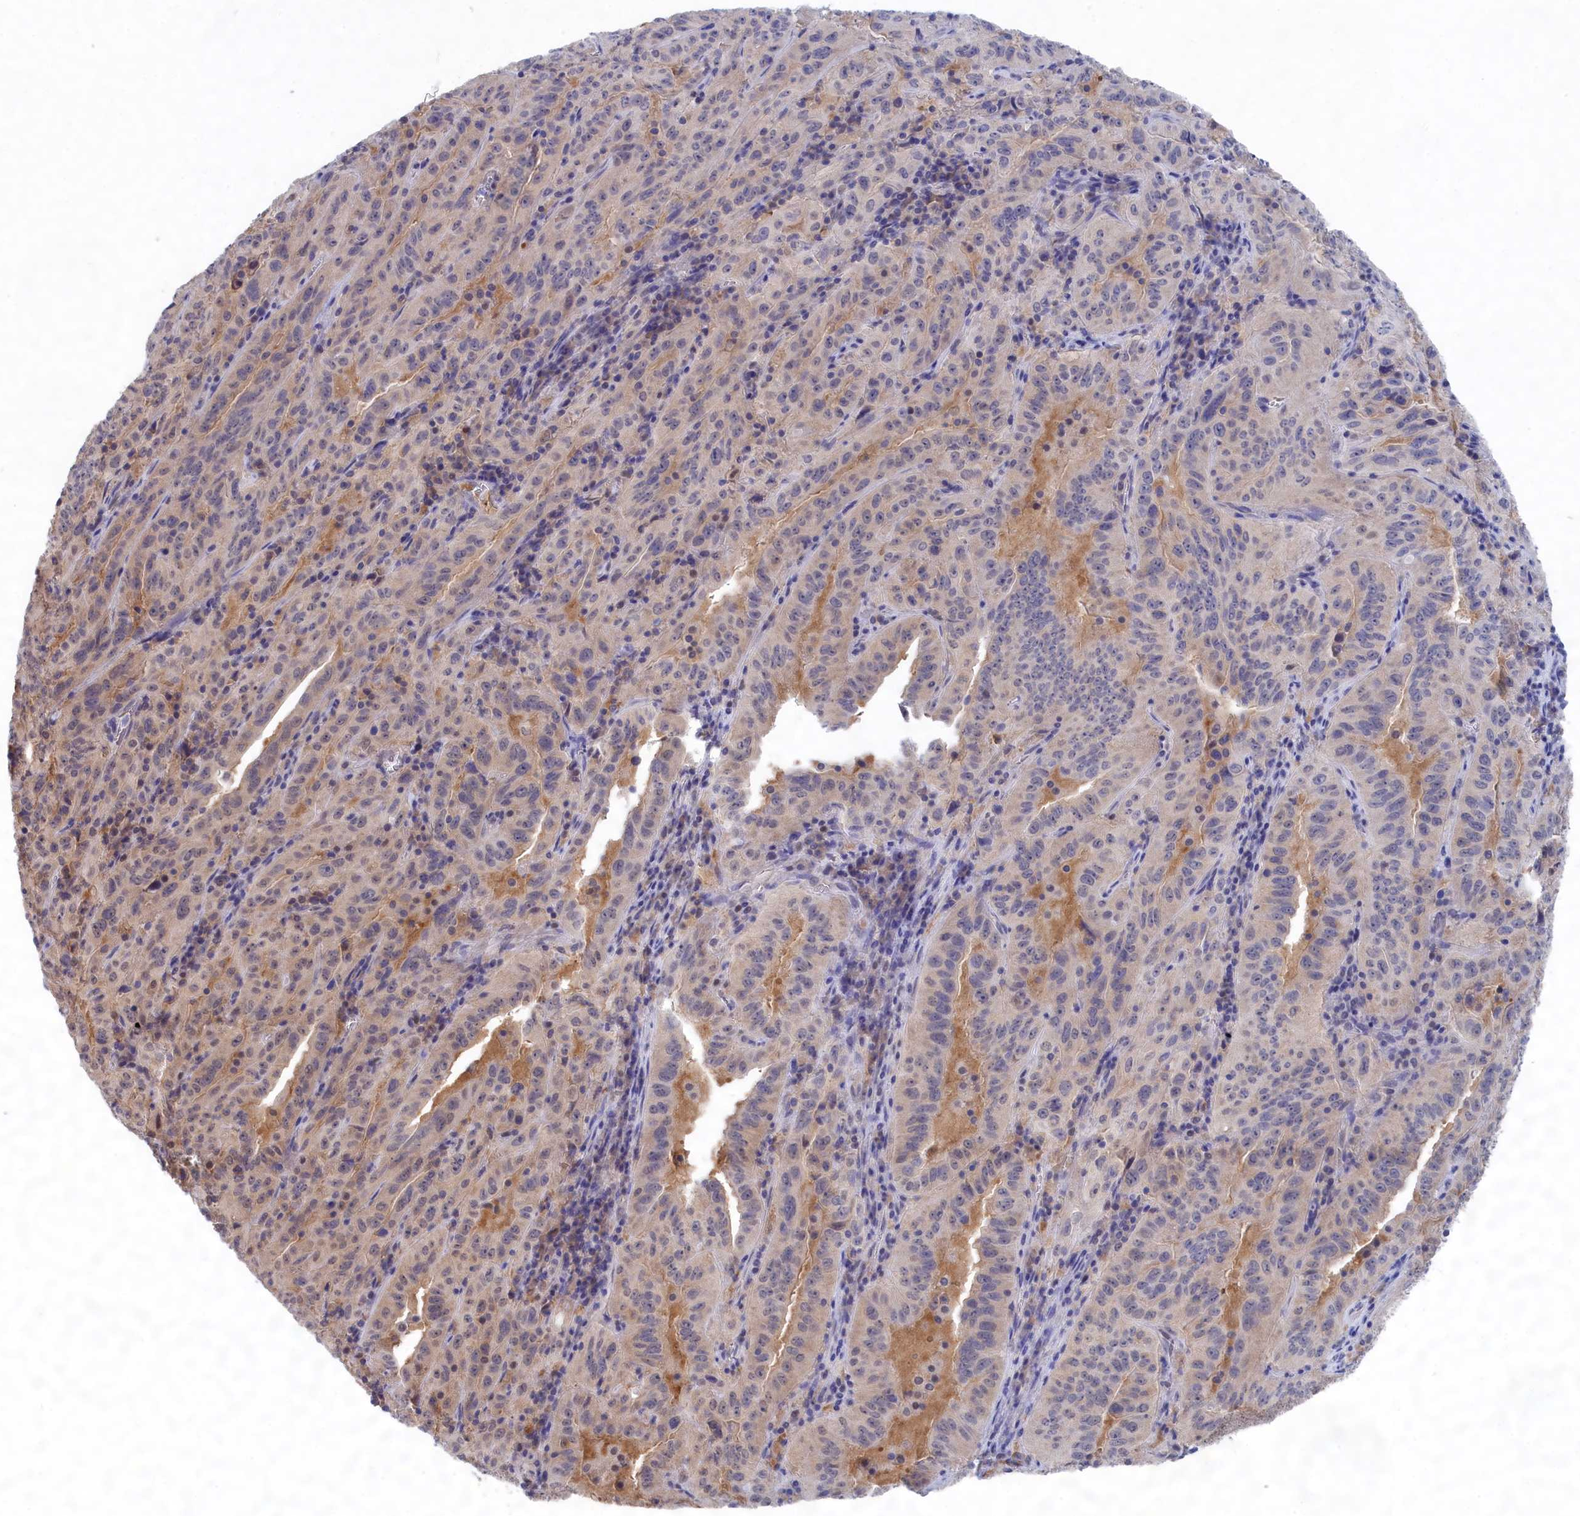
{"staining": {"intensity": "negative", "quantity": "none", "location": "none"}, "tissue": "pancreatic cancer", "cell_type": "Tumor cells", "image_type": "cancer", "snomed": [{"axis": "morphology", "description": "Adenocarcinoma, NOS"}, {"axis": "topography", "description": "Pancreas"}], "caption": "There is no significant positivity in tumor cells of pancreatic cancer (adenocarcinoma). The staining is performed using DAB brown chromogen with nuclei counter-stained in using hematoxylin.", "gene": "PGP", "patient": {"sex": "male", "age": 63}}